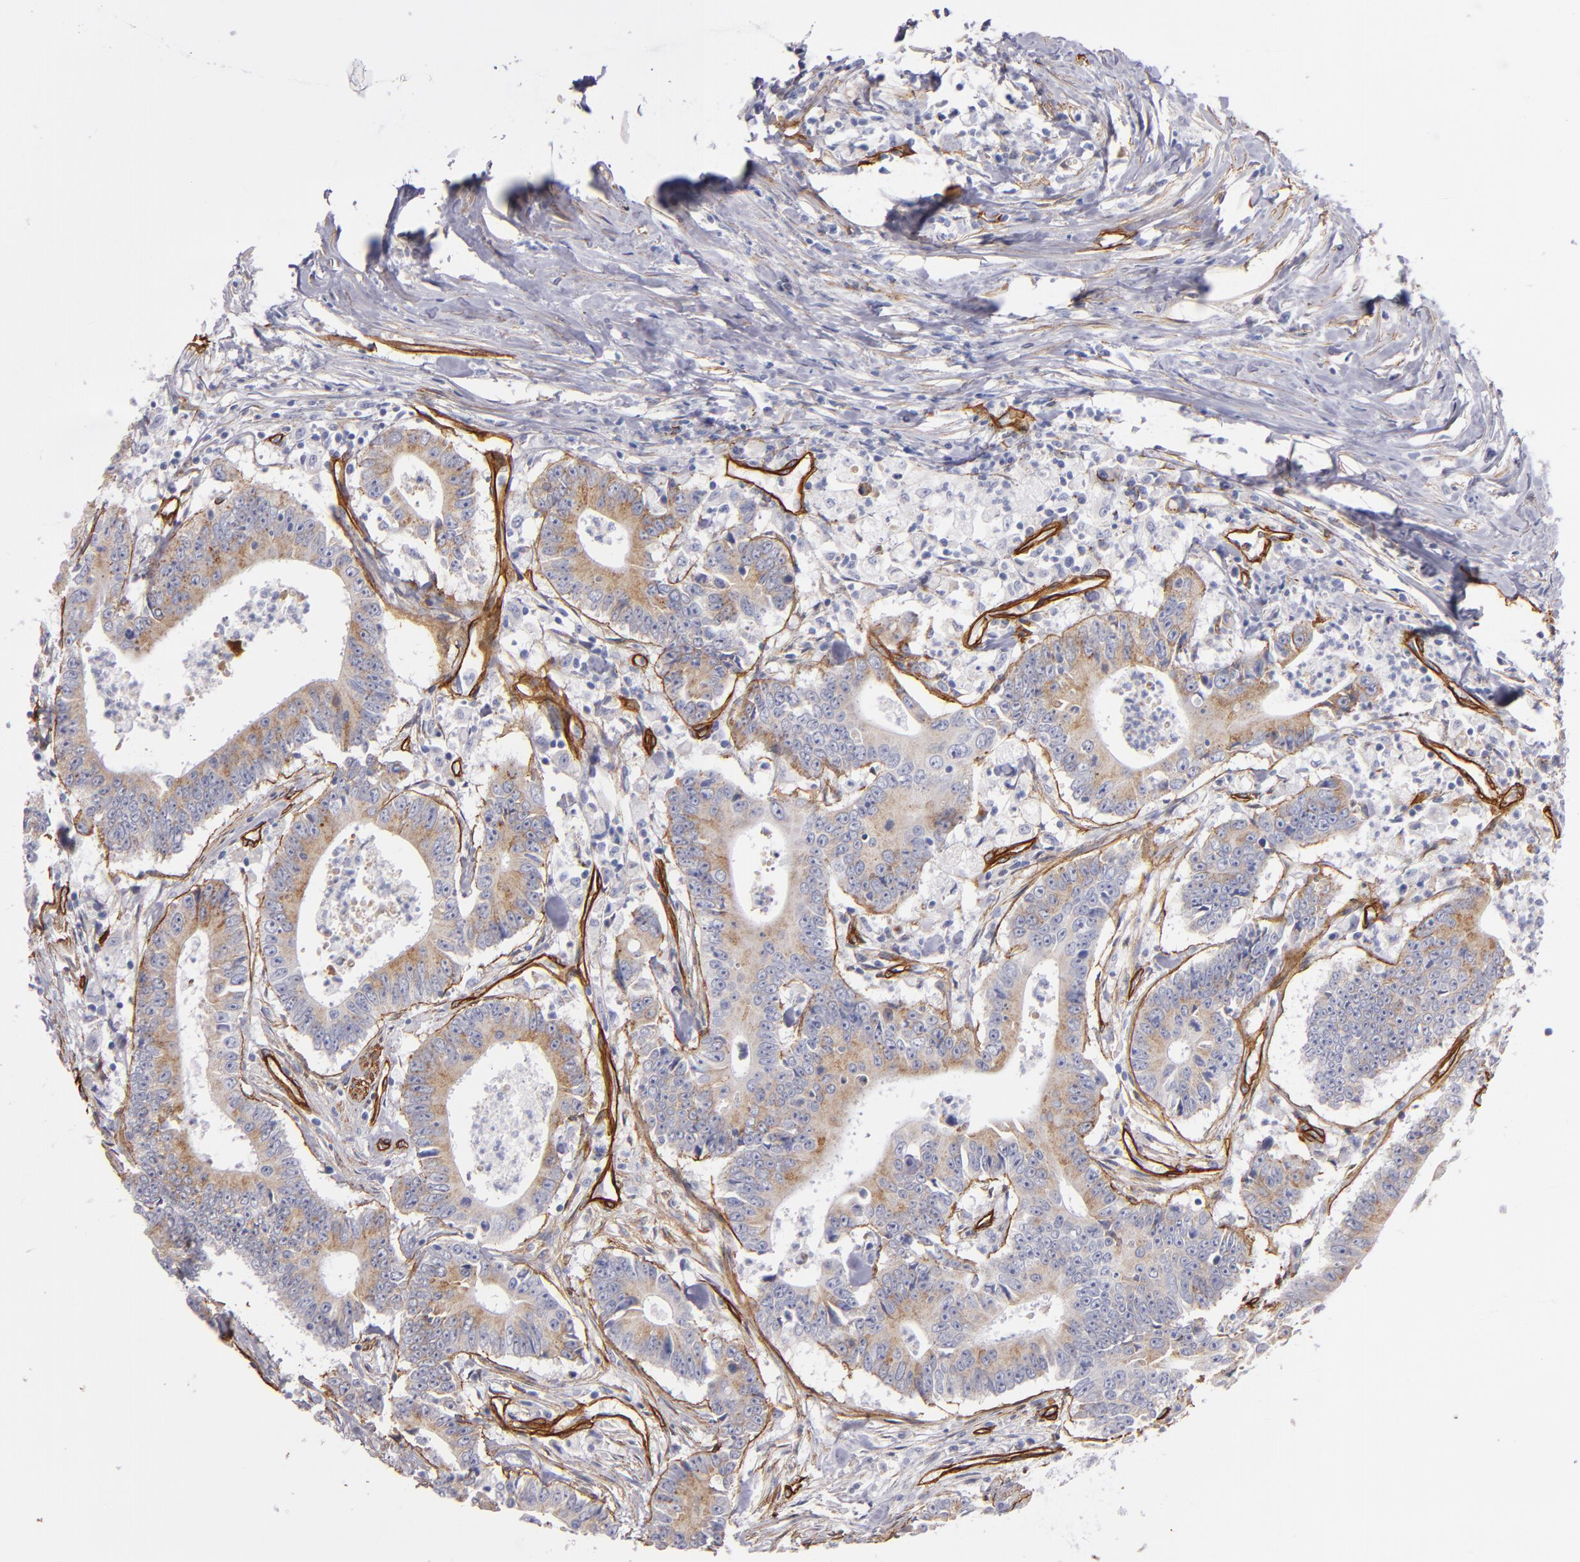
{"staining": {"intensity": "weak", "quantity": ">75%", "location": "cytoplasmic/membranous"}, "tissue": "colorectal cancer", "cell_type": "Tumor cells", "image_type": "cancer", "snomed": [{"axis": "morphology", "description": "Adenocarcinoma, NOS"}, {"axis": "topography", "description": "Colon"}], "caption": "Immunohistochemistry (IHC) (DAB) staining of human colorectal cancer (adenocarcinoma) shows weak cytoplasmic/membranous protein staining in approximately >75% of tumor cells. The staining is performed using DAB brown chromogen to label protein expression. The nuclei are counter-stained blue using hematoxylin.", "gene": "LAMC1", "patient": {"sex": "male", "age": 55}}